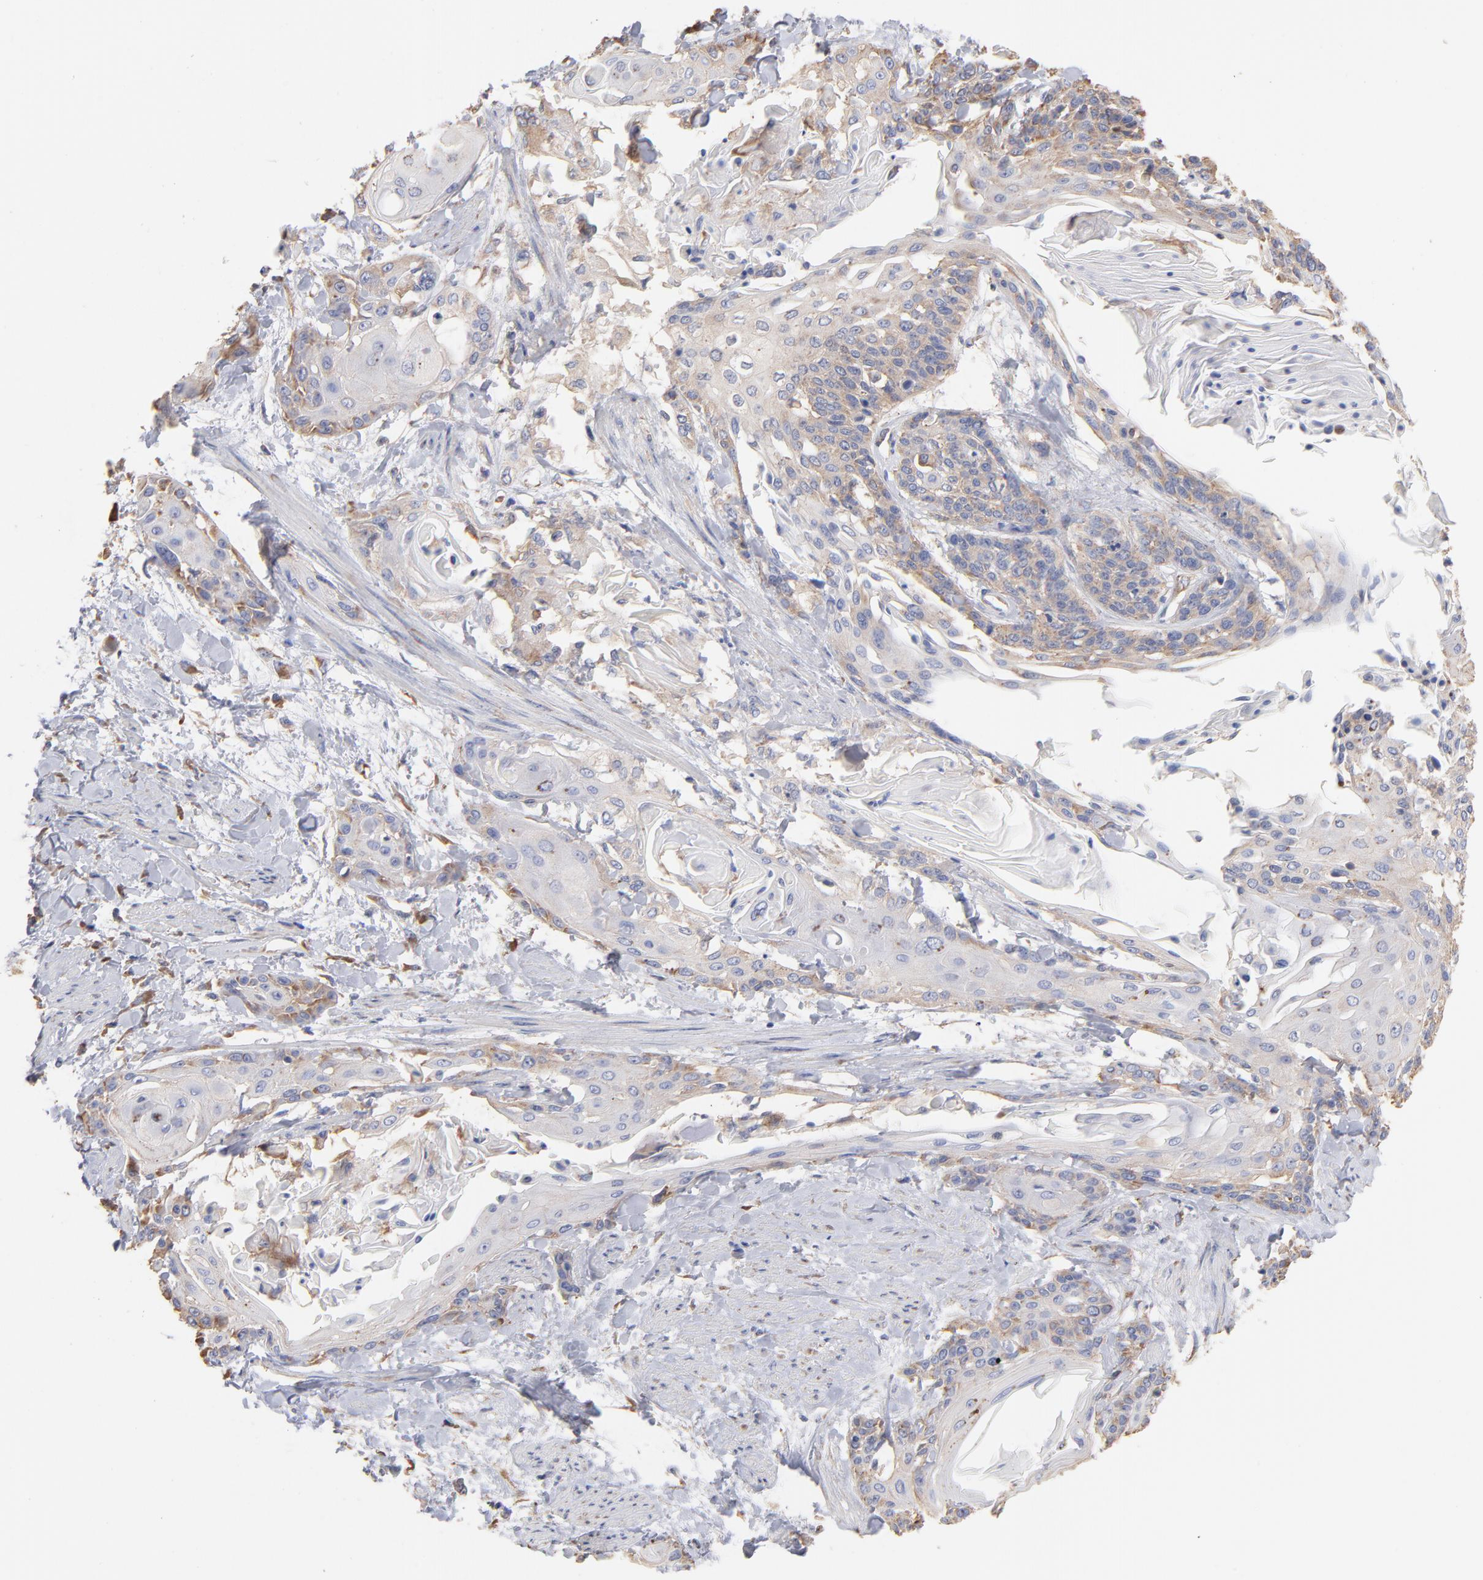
{"staining": {"intensity": "weak", "quantity": "25%-75%", "location": "cytoplasmic/membranous"}, "tissue": "cervical cancer", "cell_type": "Tumor cells", "image_type": "cancer", "snomed": [{"axis": "morphology", "description": "Squamous cell carcinoma, NOS"}, {"axis": "topography", "description": "Cervix"}], "caption": "IHC of cervical cancer (squamous cell carcinoma) demonstrates low levels of weak cytoplasmic/membranous staining in approximately 25%-75% of tumor cells. (DAB = brown stain, brightfield microscopy at high magnification).", "gene": "RPL9", "patient": {"sex": "female", "age": 57}}